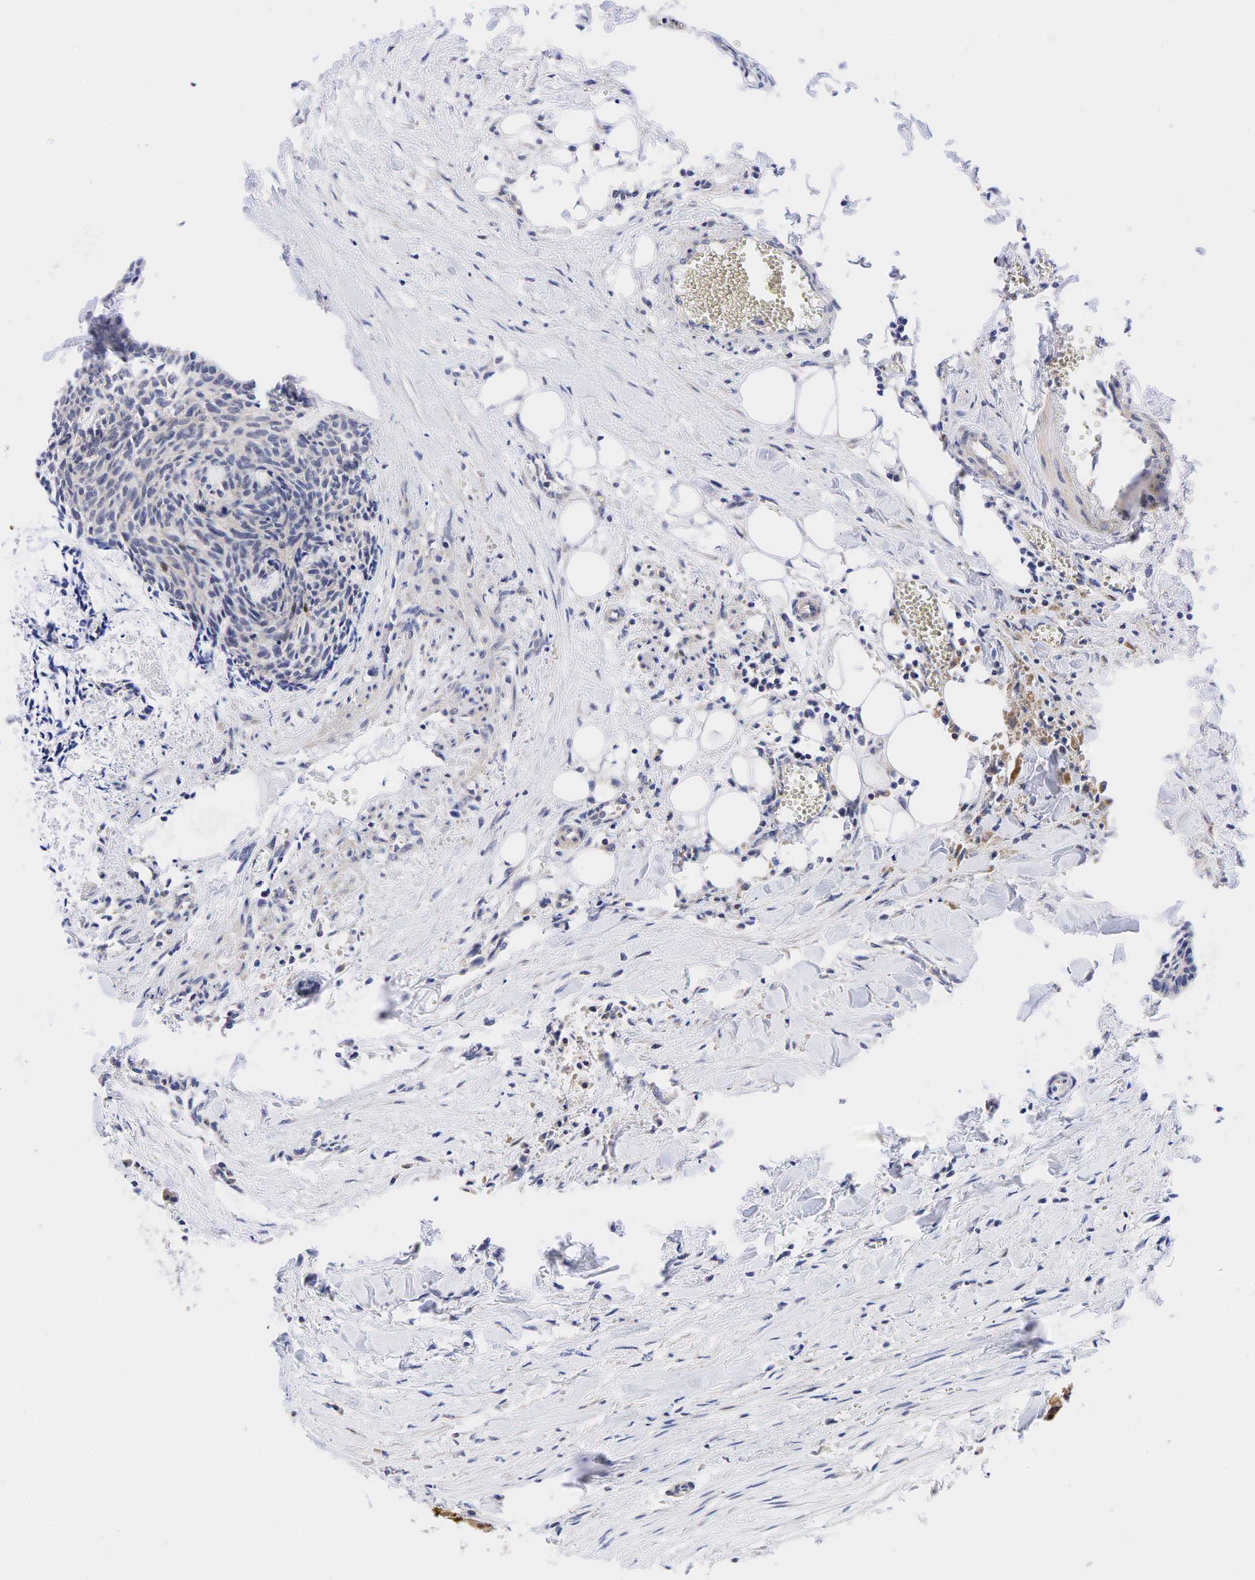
{"staining": {"intensity": "negative", "quantity": "none", "location": "none"}, "tissue": "head and neck cancer", "cell_type": "Tumor cells", "image_type": "cancer", "snomed": [{"axis": "morphology", "description": "Squamous cell carcinoma, NOS"}, {"axis": "topography", "description": "Salivary gland"}, {"axis": "topography", "description": "Head-Neck"}], "caption": "IHC micrograph of head and neck cancer (squamous cell carcinoma) stained for a protein (brown), which displays no expression in tumor cells.", "gene": "CCND1", "patient": {"sex": "male", "age": 70}}